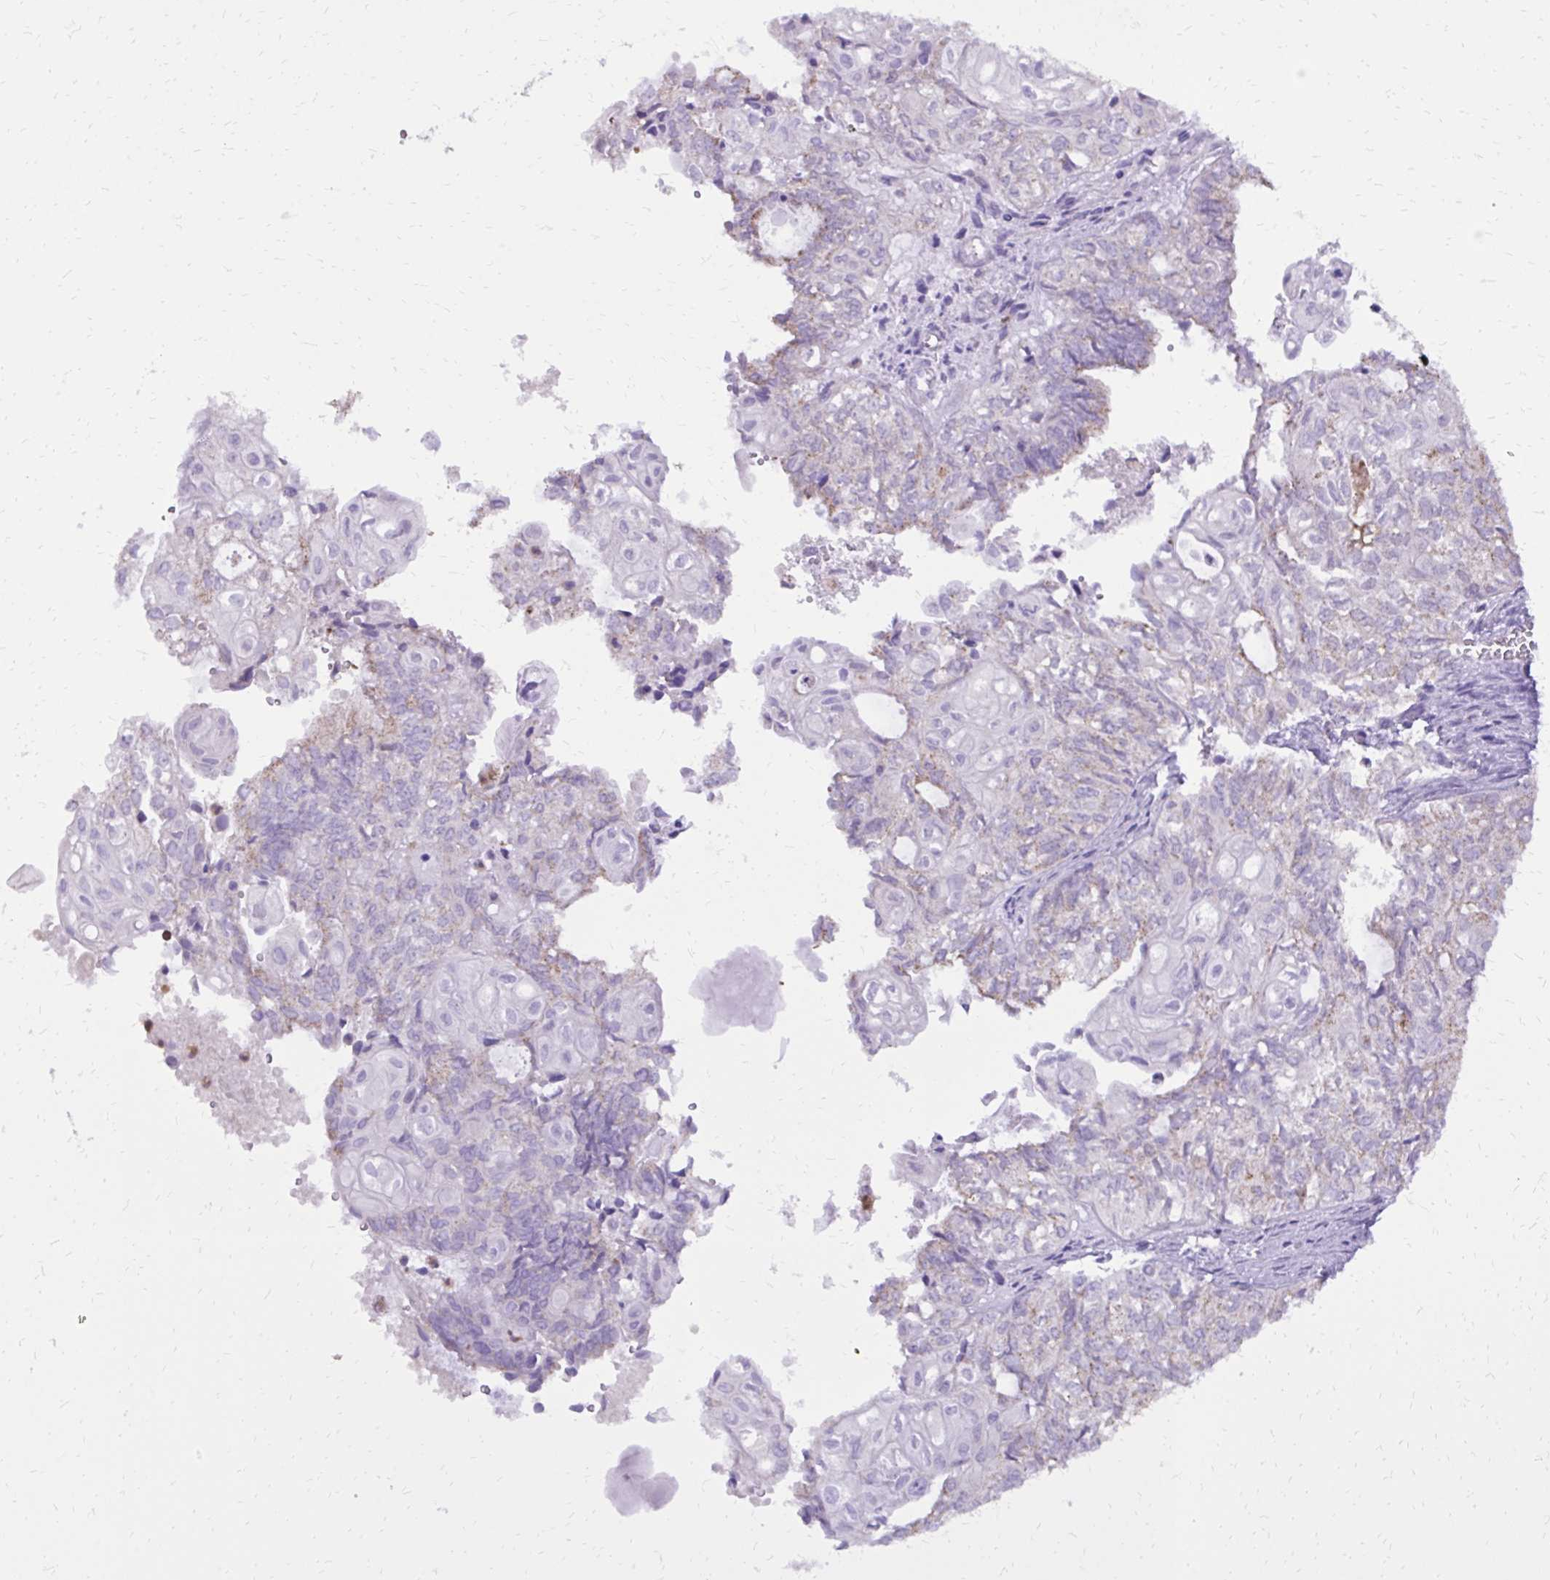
{"staining": {"intensity": "weak", "quantity": "<25%", "location": "cytoplasmic/membranous"}, "tissue": "ovarian cancer", "cell_type": "Tumor cells", "image_type": "cancer", "snomed": [{"axis": "morphology", "description": "Carcinoma, endometroid"}, {"axis": "topography", "description": "Ovary"}], "caption": "This is an immunohistochemistry (IHC) photomicrograph of human ovarian cancer (endometroid carcinoma). There is no staining in tumor cells.", "gene": "CAT", "patient": {"sex": "female", "age": 64}}